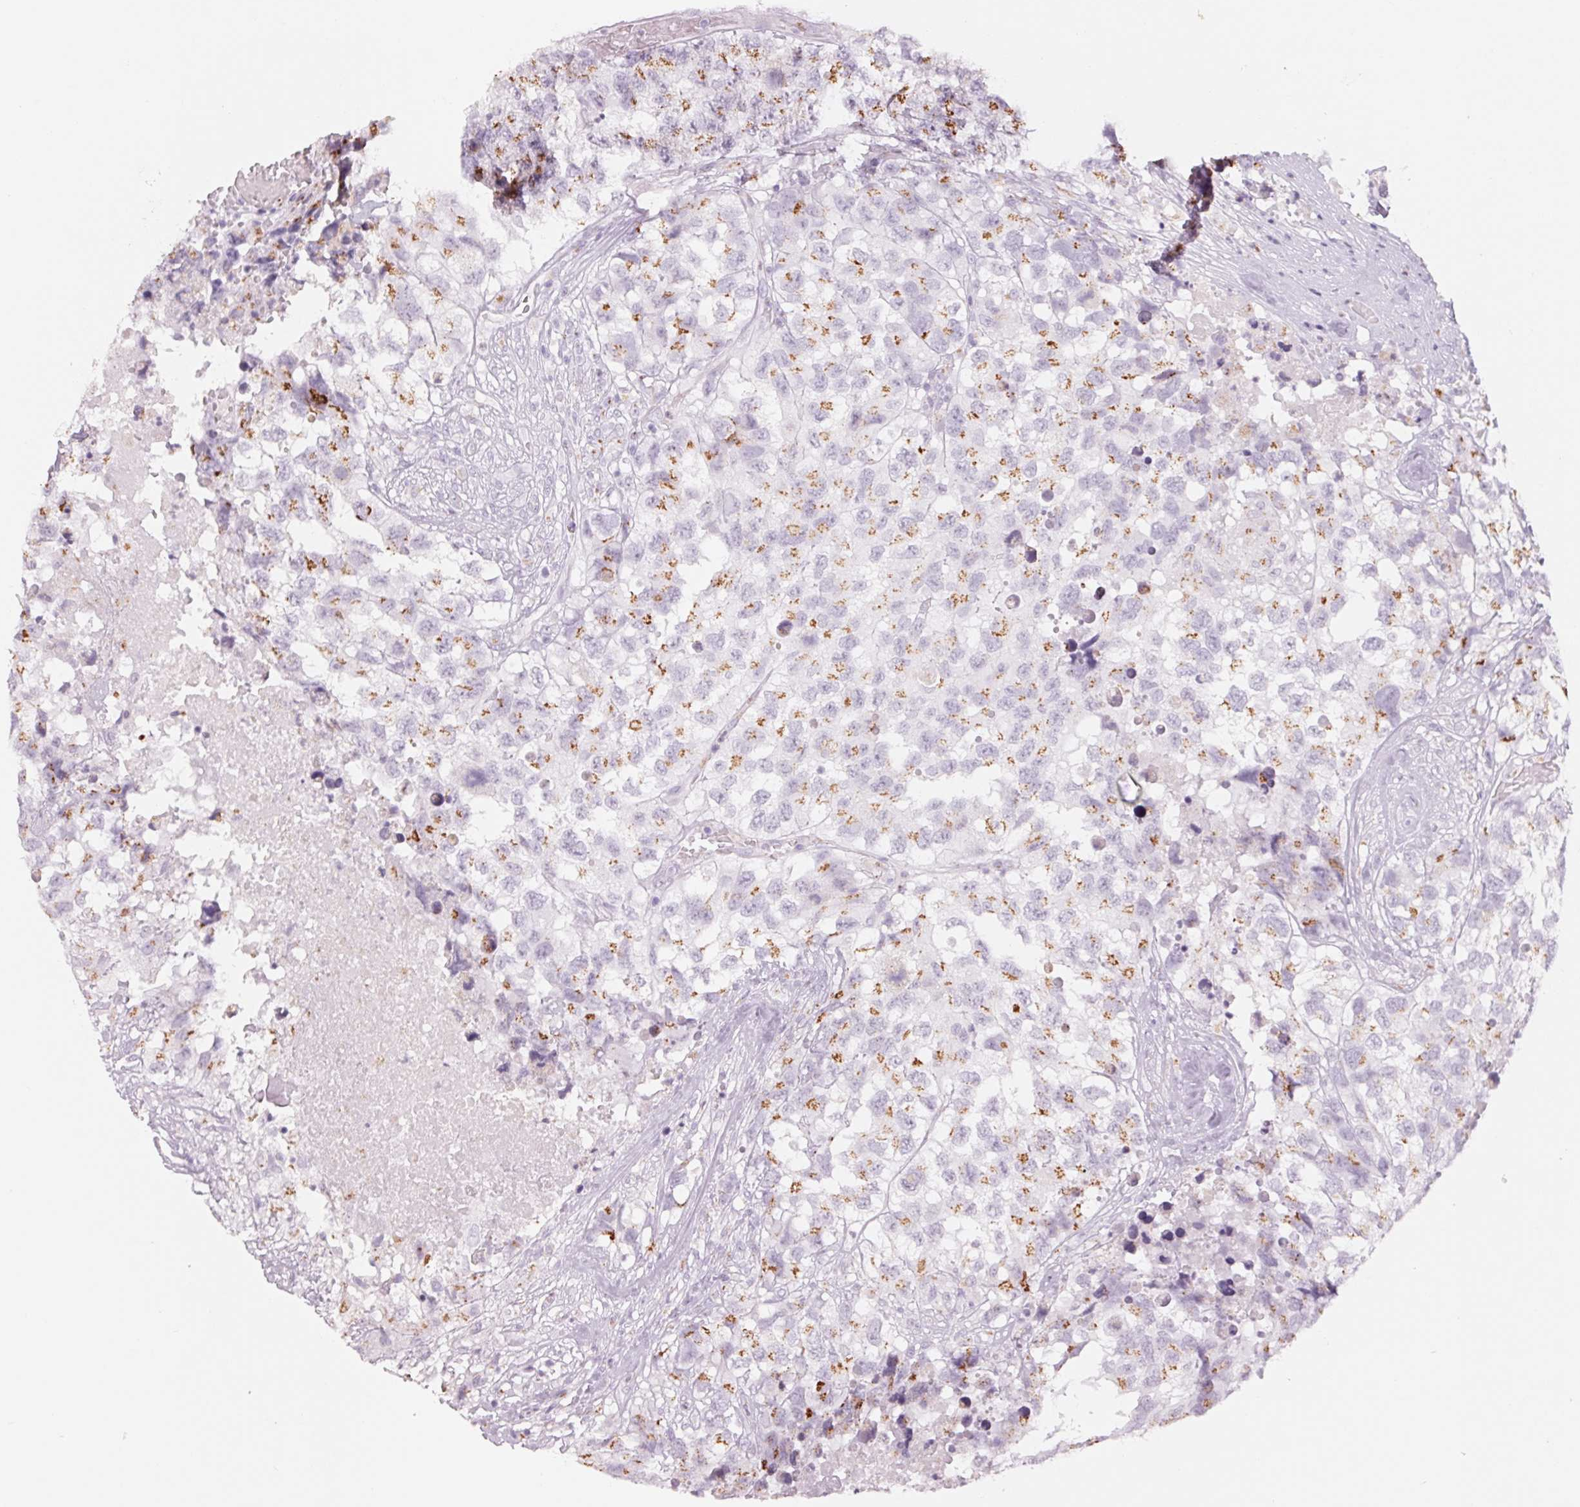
{"staining": {"intensity": "moderate", "quantity": "25%-75%", "location": "cytoplasmic/membranous"}, "tissue": "testis cancer", "cell_type": "Tumor cells", "image_type": "cancer", "snomed": [{"axis": "morphology", "description": "Carcinoma, Embryonal, NOS"}, {"axis": "topography", "description": "Testis"}], "caption": "Protein staining reveals moderate cytoplasmic/membranous positivity in approximately 25%-75% of tumor cells in testis cancer.", "gene": "GALNT7", "patient": {"sex": "male", "age": 83}}